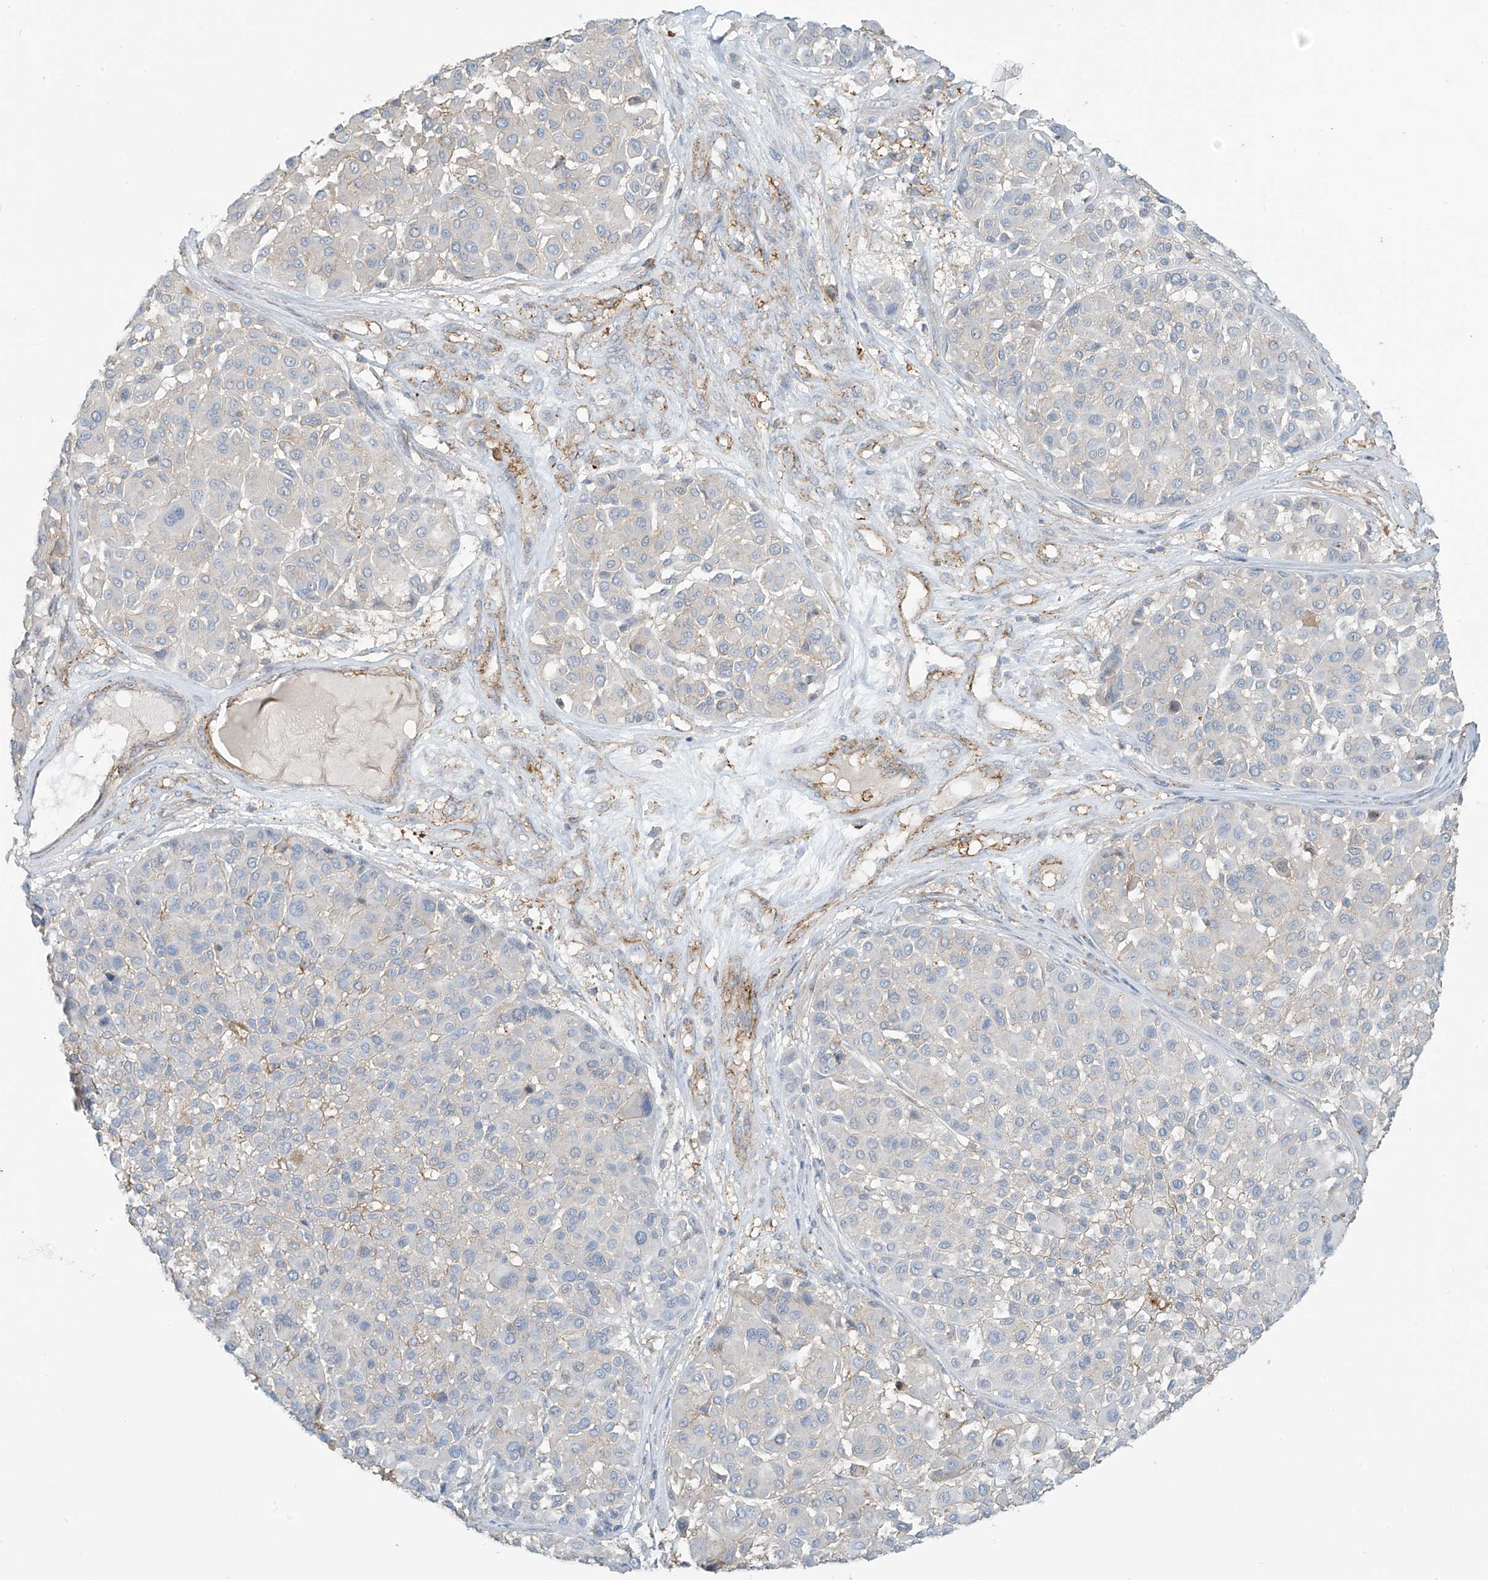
{"staining": {"intensity": "negative", "quantity": "none", "location": "none"}, "tissue": "melanoma", "cell_type": "Tumor cells", "image_type": "cancer", "snomed": [{"axis": "morphology", "description": "Malignant melanoma, Metastatic site"}, {"axis": "topography", "description": "Soft tissue"}], "caption": "The image demonstrates no staining of tumor cells in melanoma. Brightfield microscopy of immunohistochemistry (IHC) stained with DAB (brown) and hematoxylin (blue), captured at high magnification.", "gene": "SLC9A2", "patient": {"sex": "male", "age": 41}}